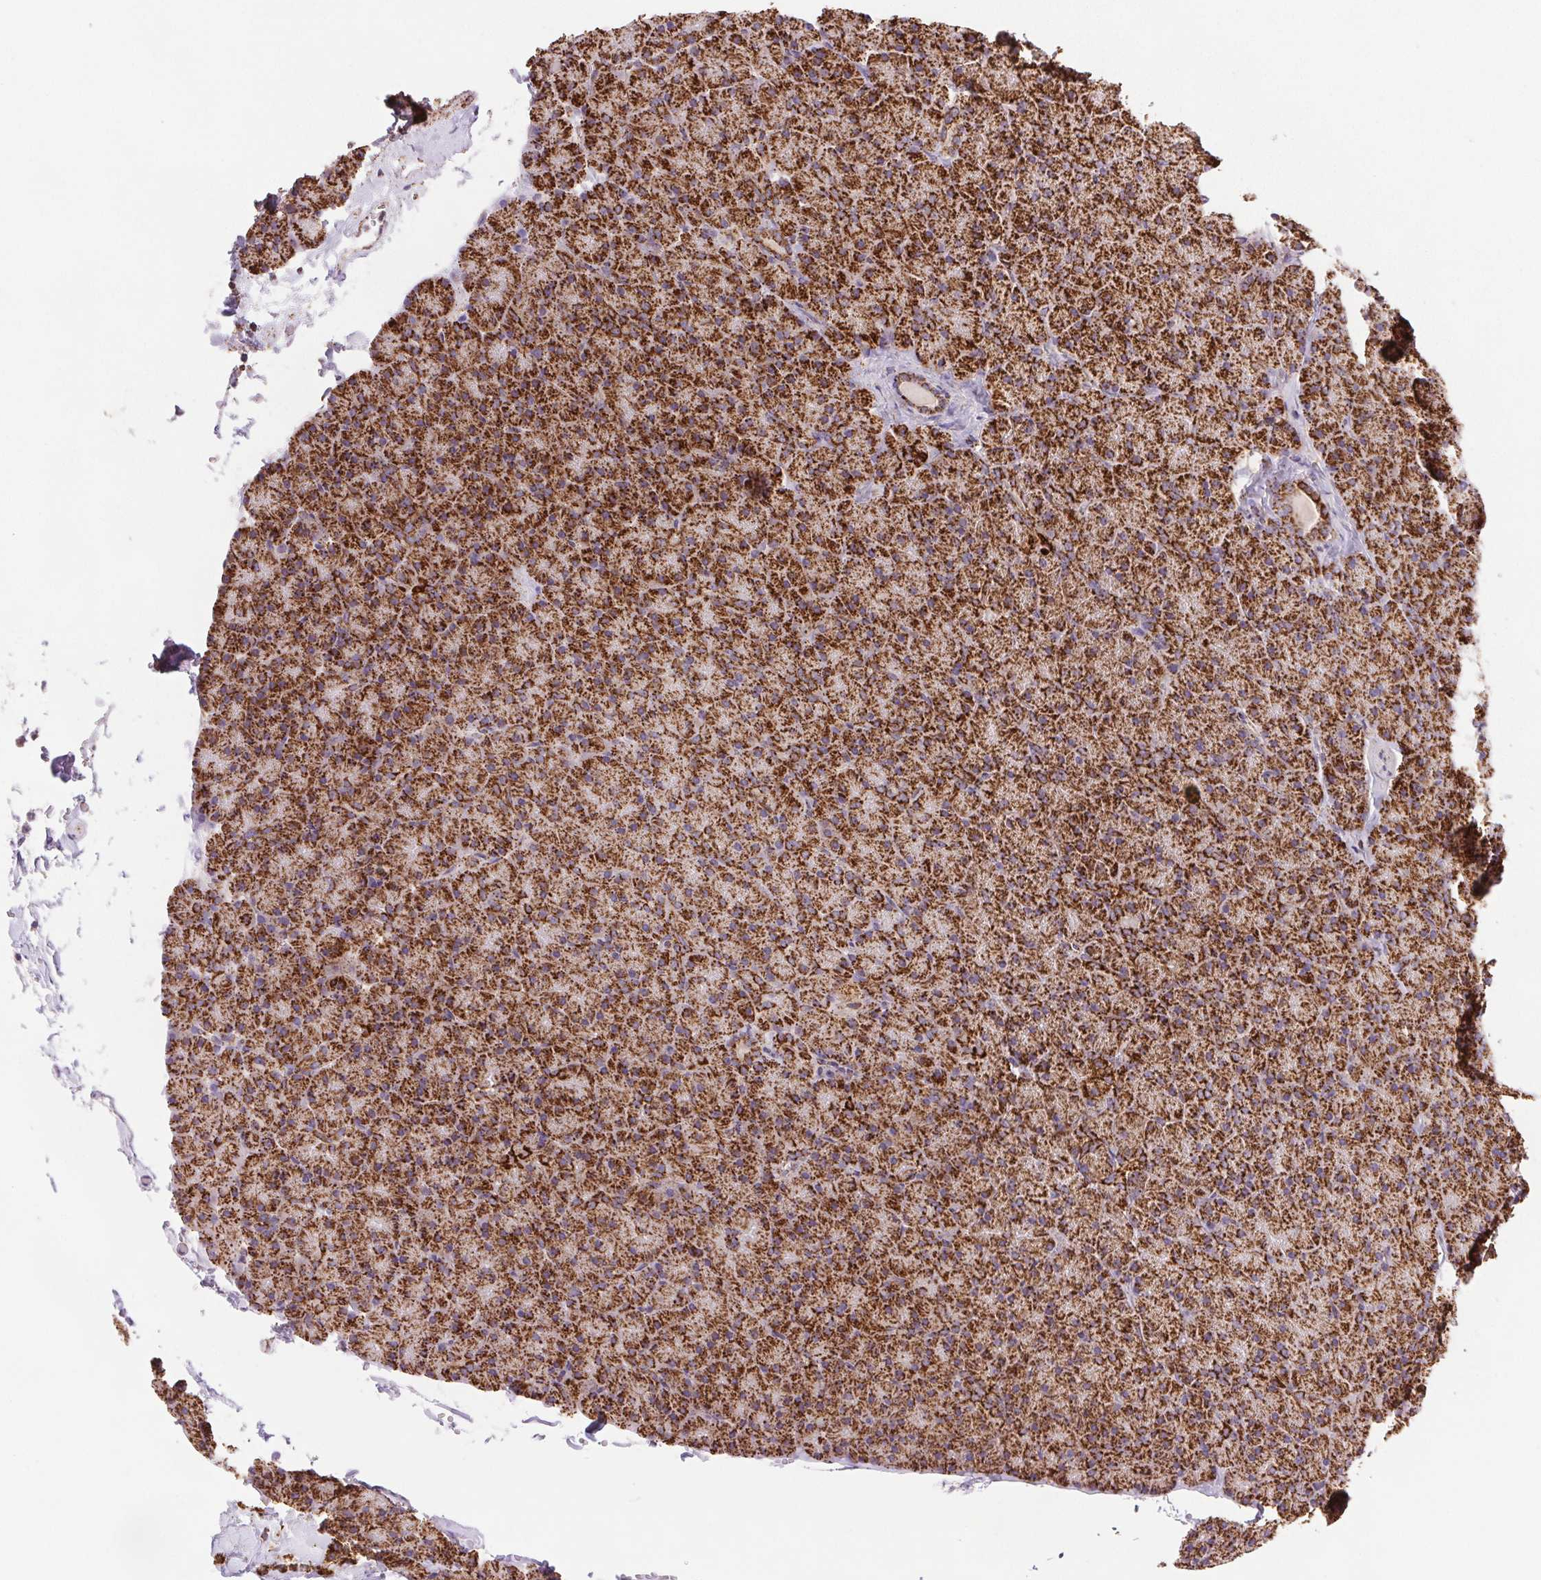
{"staining": {"intensity": "strong", "quantity": ">75%", "location": "cytoplasmic/membranous"}, "tissue": "carcinoid", "cell_type": "Tumor cells", "image_type": "cancer", "snomed": [{"axis": "morphology", "description": "Normal tissue, NOS"}, {"axis": "morphology", "description": "Carcinoid, malignant, NOS"}, {"axis": "topography", "description": "Pancreas"}], "caption": "There is high levels of strong cytoplasmic/membranous positivity in tumor cells of carcinoid, as demonstrated by immunohistochemical staining (brown color).", "gene": "NIPSNAP2", "patient": {"sex": "male", "age": 36}}